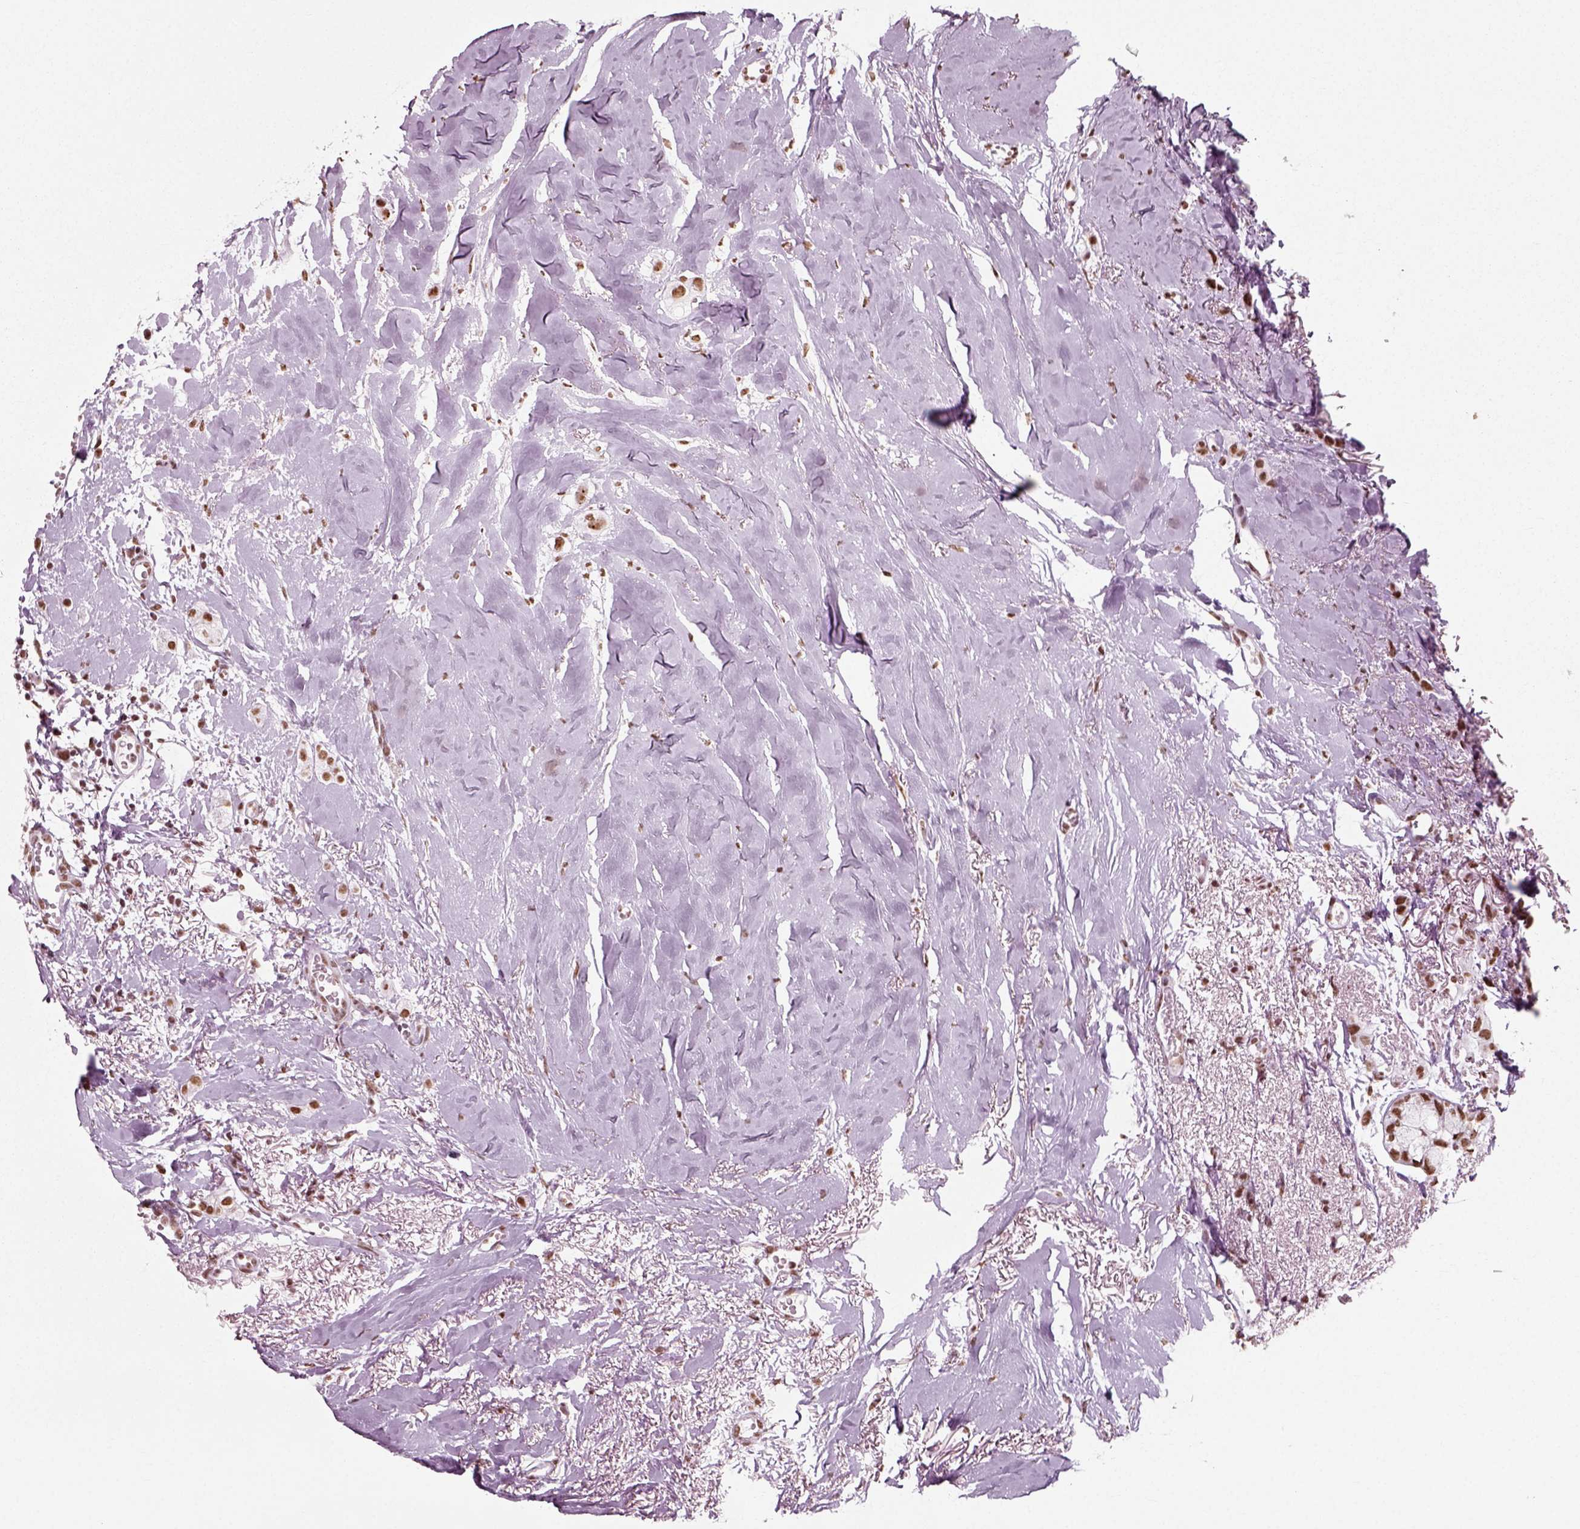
{"staining": {"intensity": "strong", "quantity": ">75%", "location": "nuclear"}, "tissue": "breast cancer", "cell_type": "Tumor cells", "image_type": "cancer", "snomed": [{"axis": "morphology", "description": "Duct carcinoma"}, {"axis": "topography", "description": "Breast"}], "caption": "This is an image of immunohistochemistry staining of breast cancer (invasive ductal carcinoma), which shows strong expression in the nuclear of tumor cells.", "gene": "POLR1H", "patient": {"sex": "female", "age": 85}}